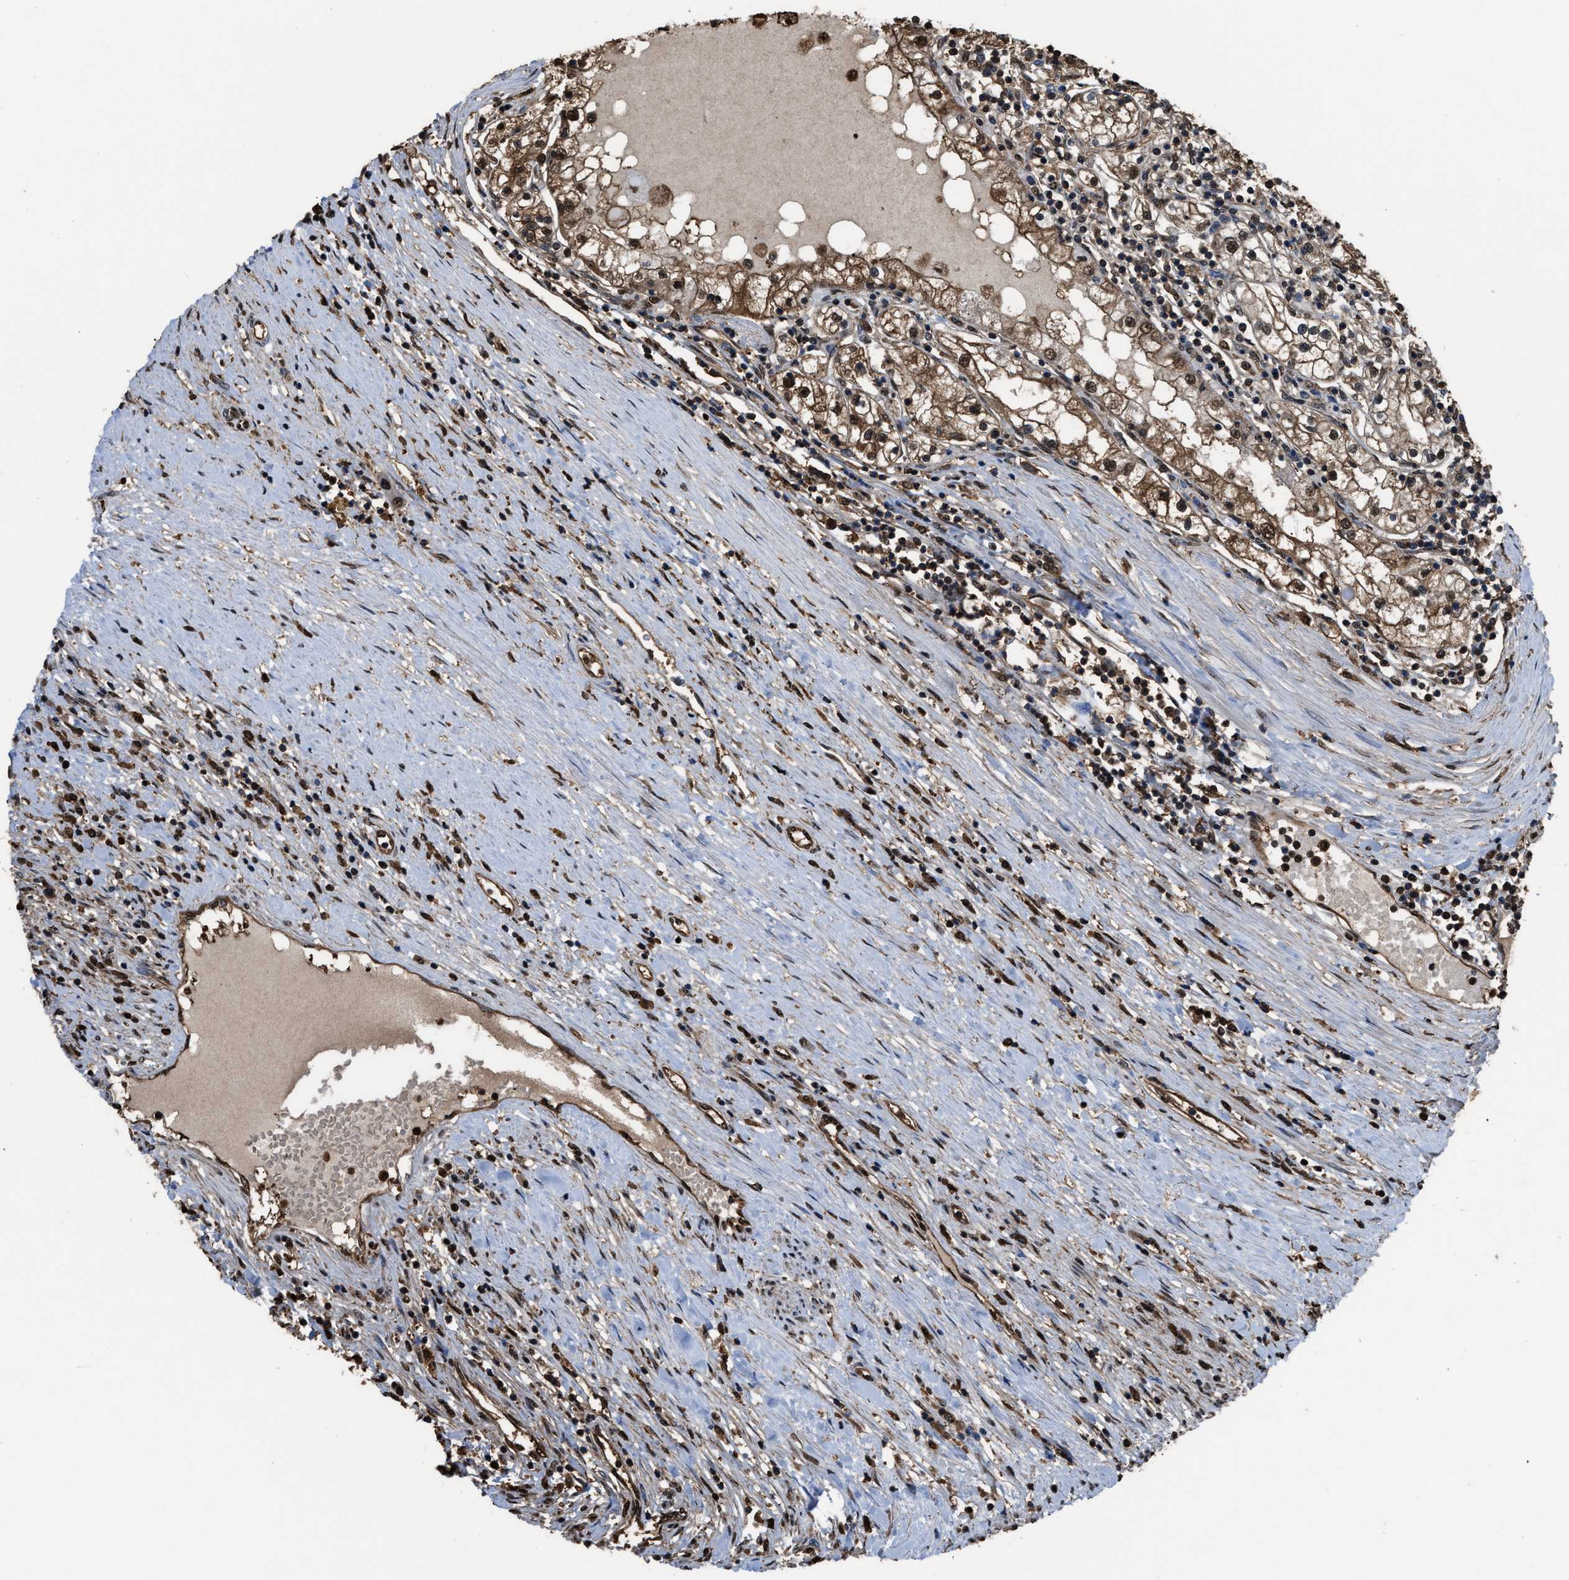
{"staining": {"intensity": "moderate", "quantity": ">75%", "location": "cytoplasmic/membranous,nuclear"}, "tissue": "renal cancer", "cell_type": "Tumor cells", "image_type": "cancer", "snomed": [{"axis": "morphology", "description": "Adenocarcinoma, NOS"}, {"axis": "topography", "description": "Kidney"}], "caption": "Renal adenocarcinoma stained for a protein (brown) demonstrates moderate cytoplasmic/membranous and nuclear positive positivity in approximately >75% of tumor cells.", "gene": "FNTA", "patient": {"sex": "male", "age": 68}}